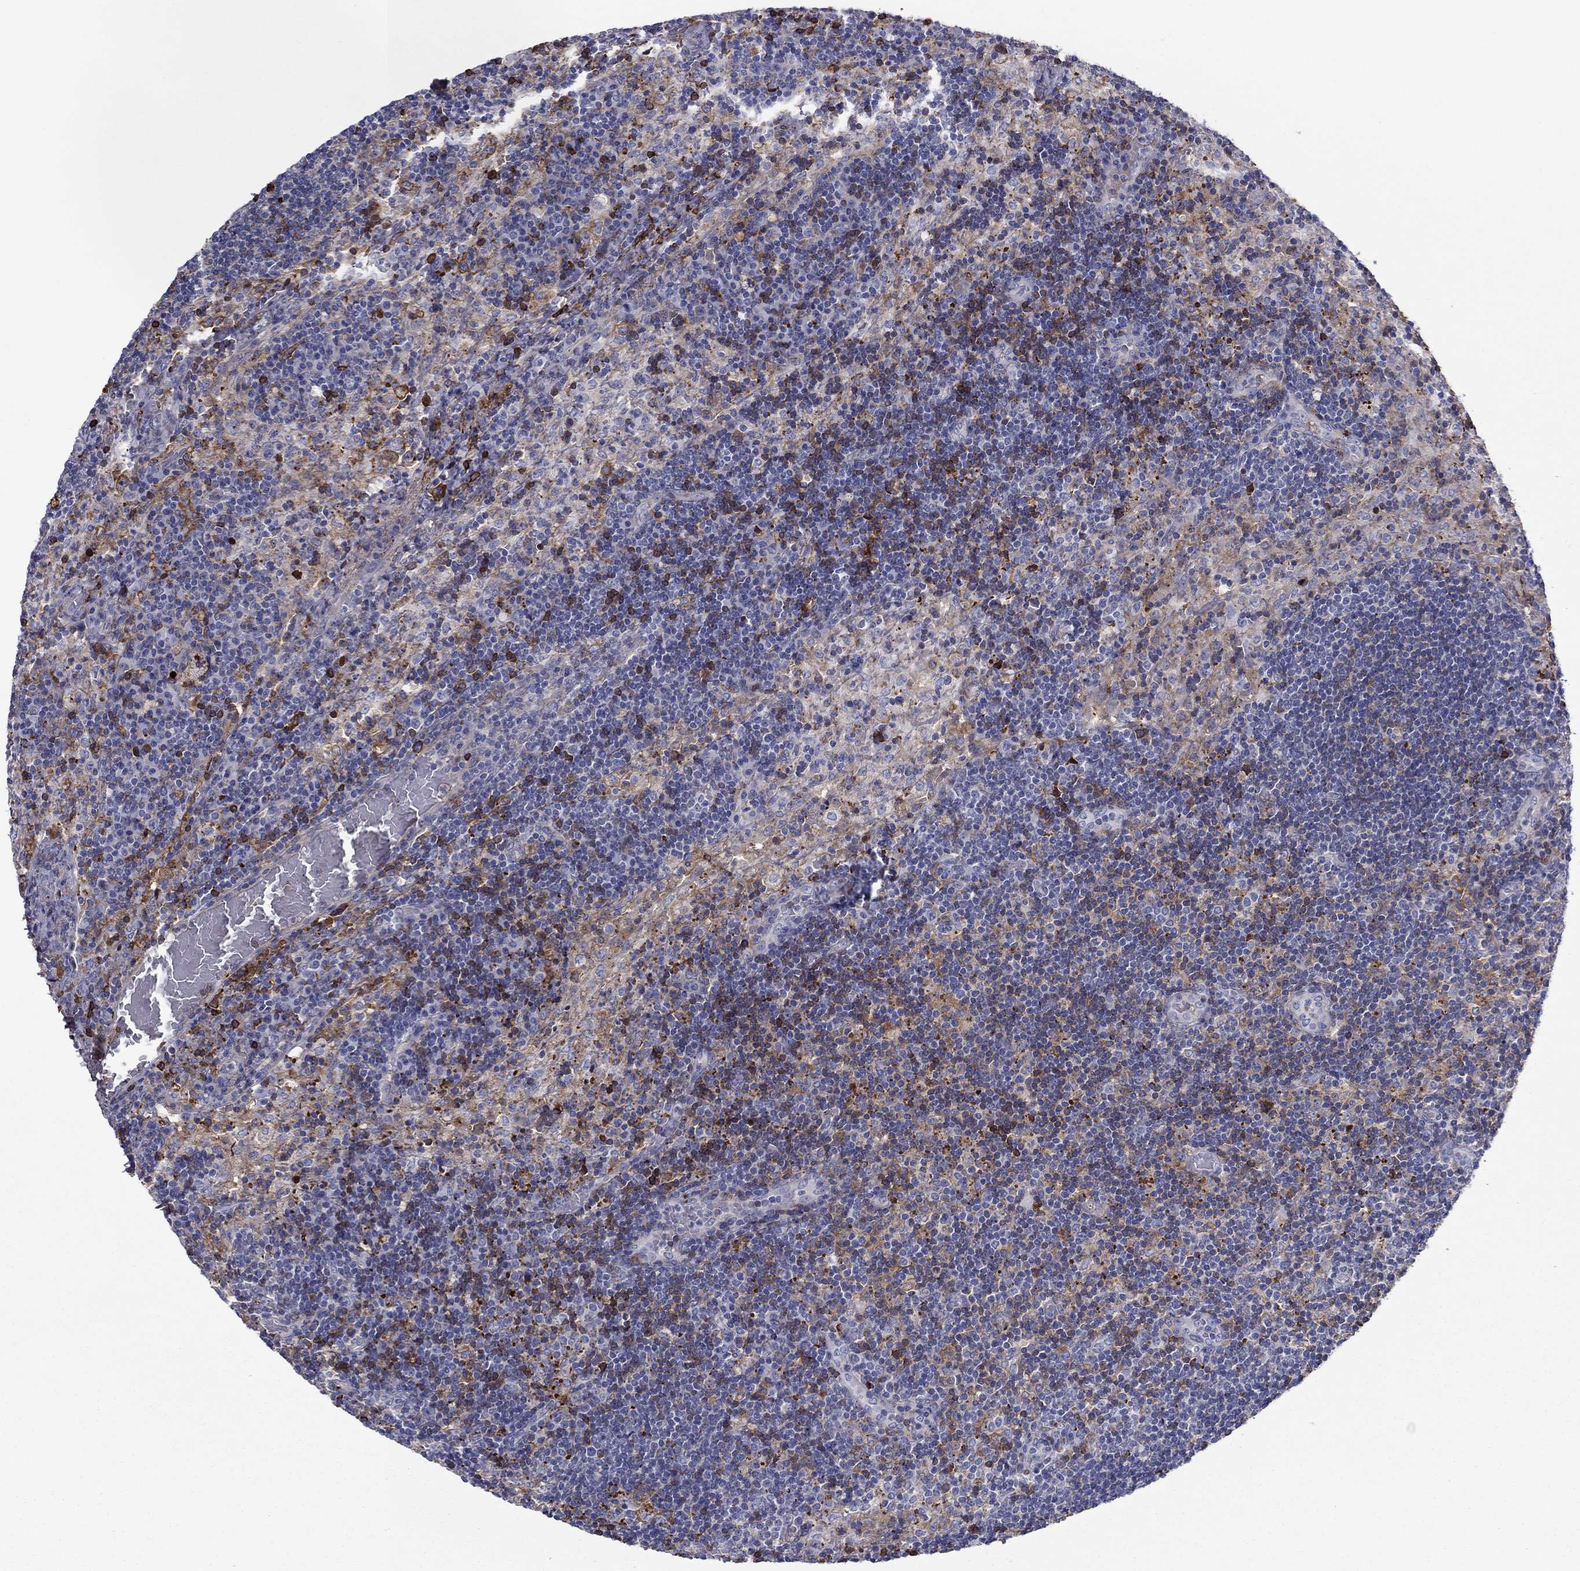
{"staining": {"intensity": "moderate", "quantity": "25%-75%", "location": "cytoplasmic/membranous"}, "tissue": "lymph node", "cell_type": "Non-germinal center cells", "image_type": "normal", "snomed": [{"axis": "morphology", "description": "Normal tissue, NOS"}, {"axis": "topography", "description": "Lymph node"}], "caption": "An immunohistochemistry (IHC) histopathology image of unremarkable tissue is shown. Protein staining in brown highlights moderate cytoplasmic/membranous positivity in lymph node within non-germinal center cells.", "gene": "HPX", "patient": {"sex": "male", "age": 63}}